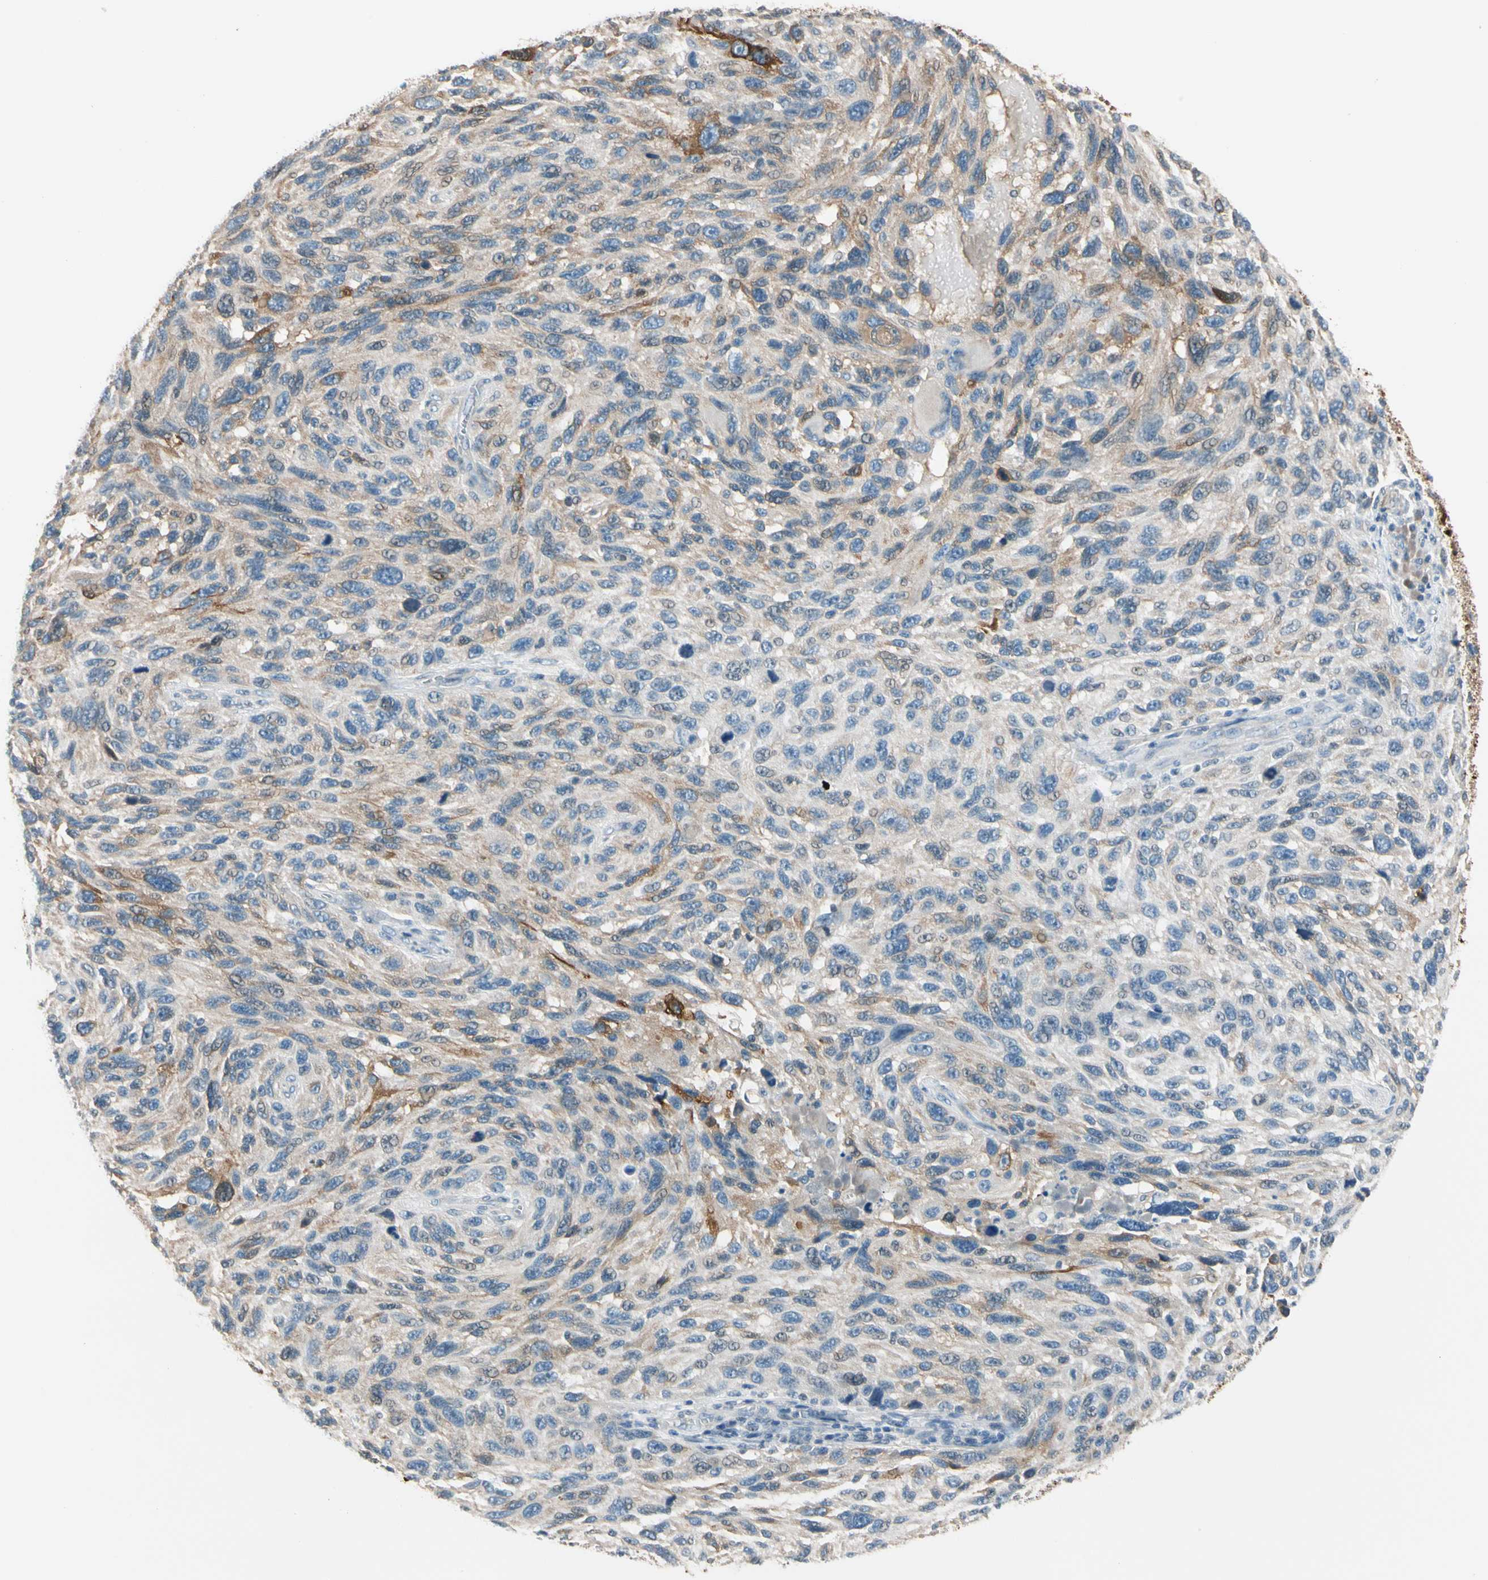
{"staining": {"intensity": "weak", "quantity": "25%-75%", "location": "cytoplasmic/membranous"}, "tissue": "melanoma", "cell_type": "Tumor cells", "image_type": "cancer", "snomed": [{"axis": "morphology", "description": "Malignant melanoma, NOS"}, {"axis": "topography", "description": "Skin"}], "caption": "The photomicrograph displays immunohistochemical staining of melanoma. There is weak cytoplasmic/membranous expression is seen in approximately 25%-75% of tumor cells.", "gene": "STK40", "patient": {"sex": "male", "age": 53}}